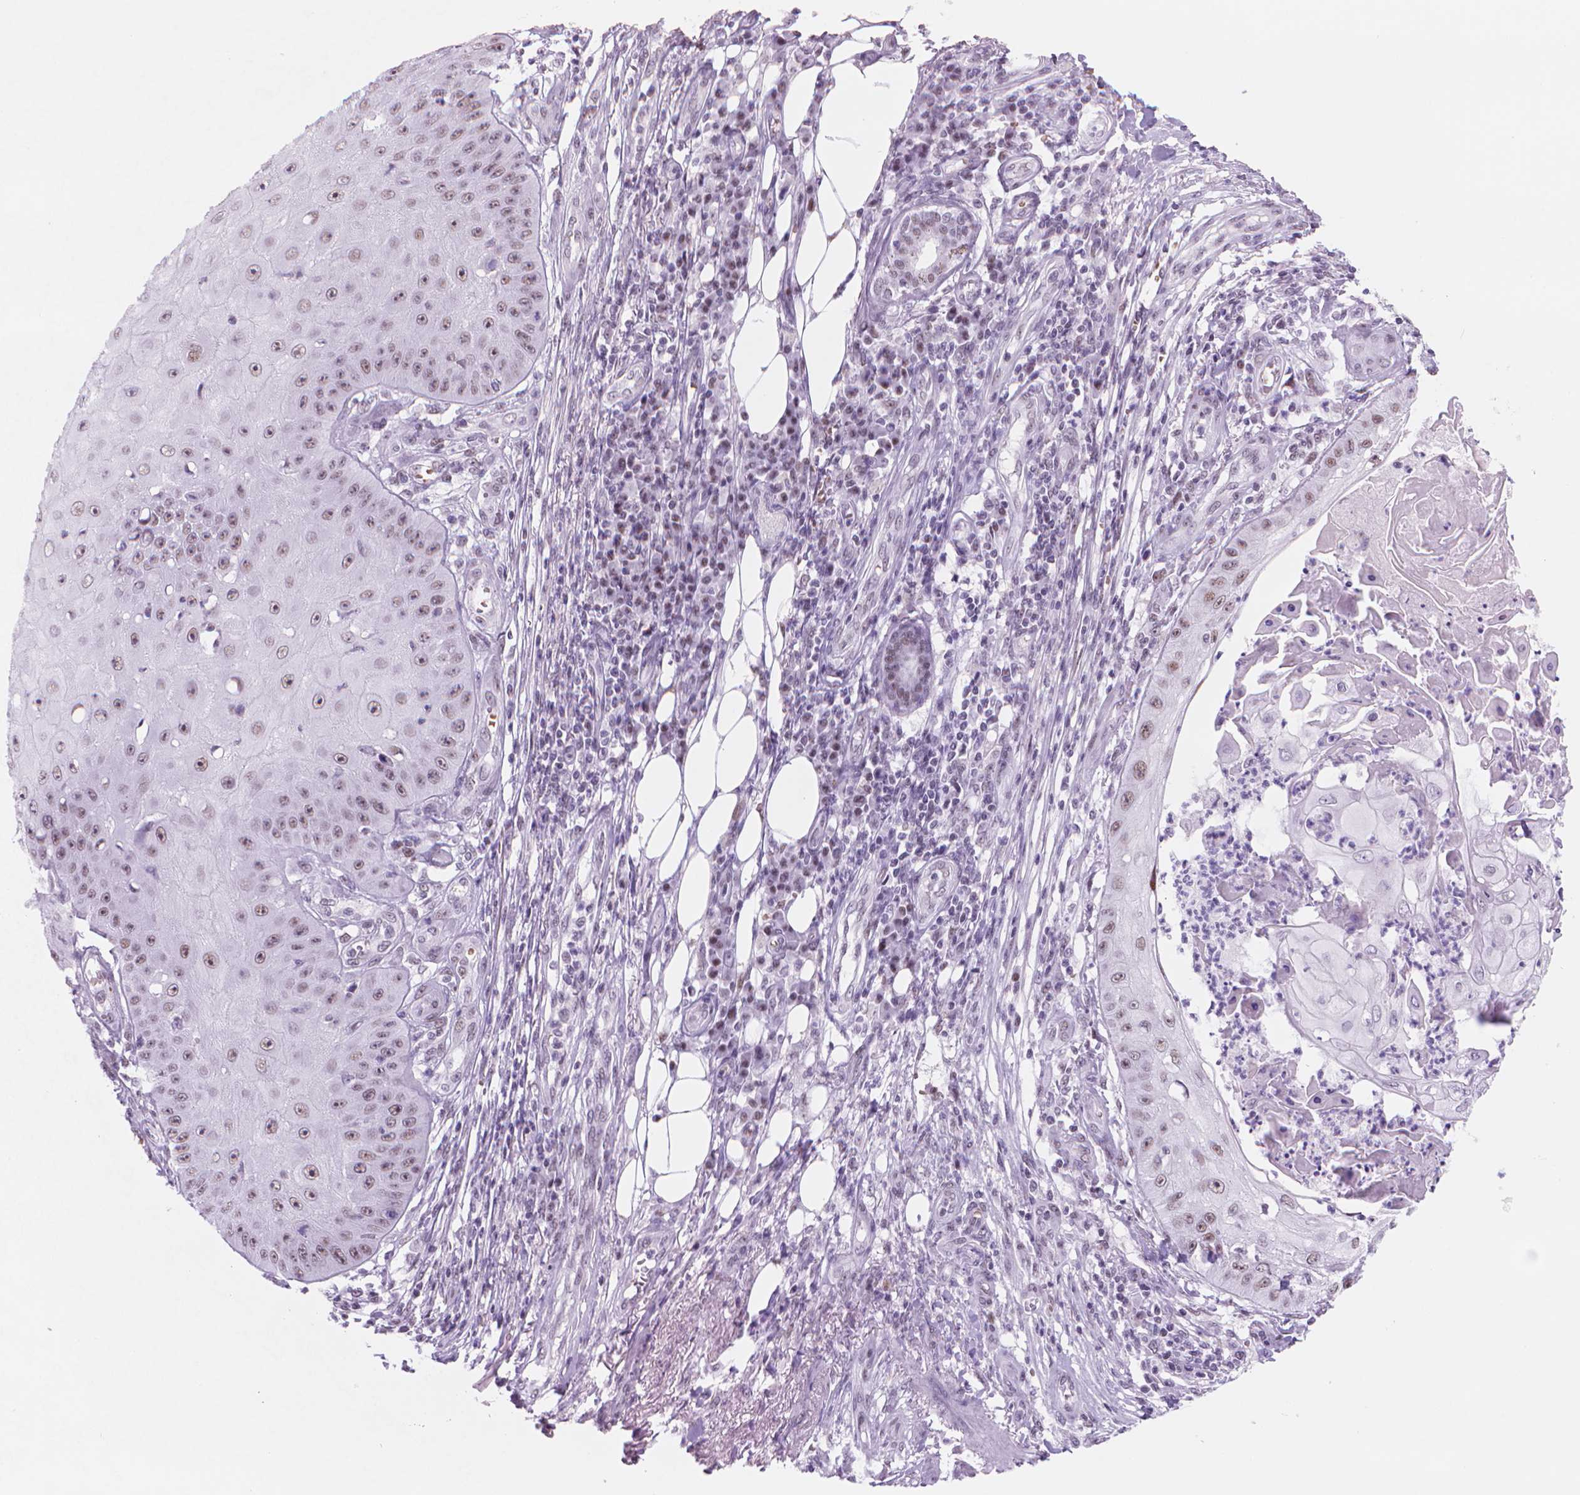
{"staining": {"intensity": "moderate", "quantity": ">75%", "location": "nuclear"}, "tissue": "skin cancer", "cell_type": "Tumor cells", "image_type": "cancer", "snomed": [{"axis": "morphology", "description": "Squamous cell carcinoma, NOS"}, {"axis": "topography", "description": "Skin"}], "caption": "Immunohistochemical staining of skin cancer reveals medium levels of moderate nuclear positivity in about >75% of tumor cells.", "gene": "POLR3D", "patient": {"sex": "male", "age": 70}}